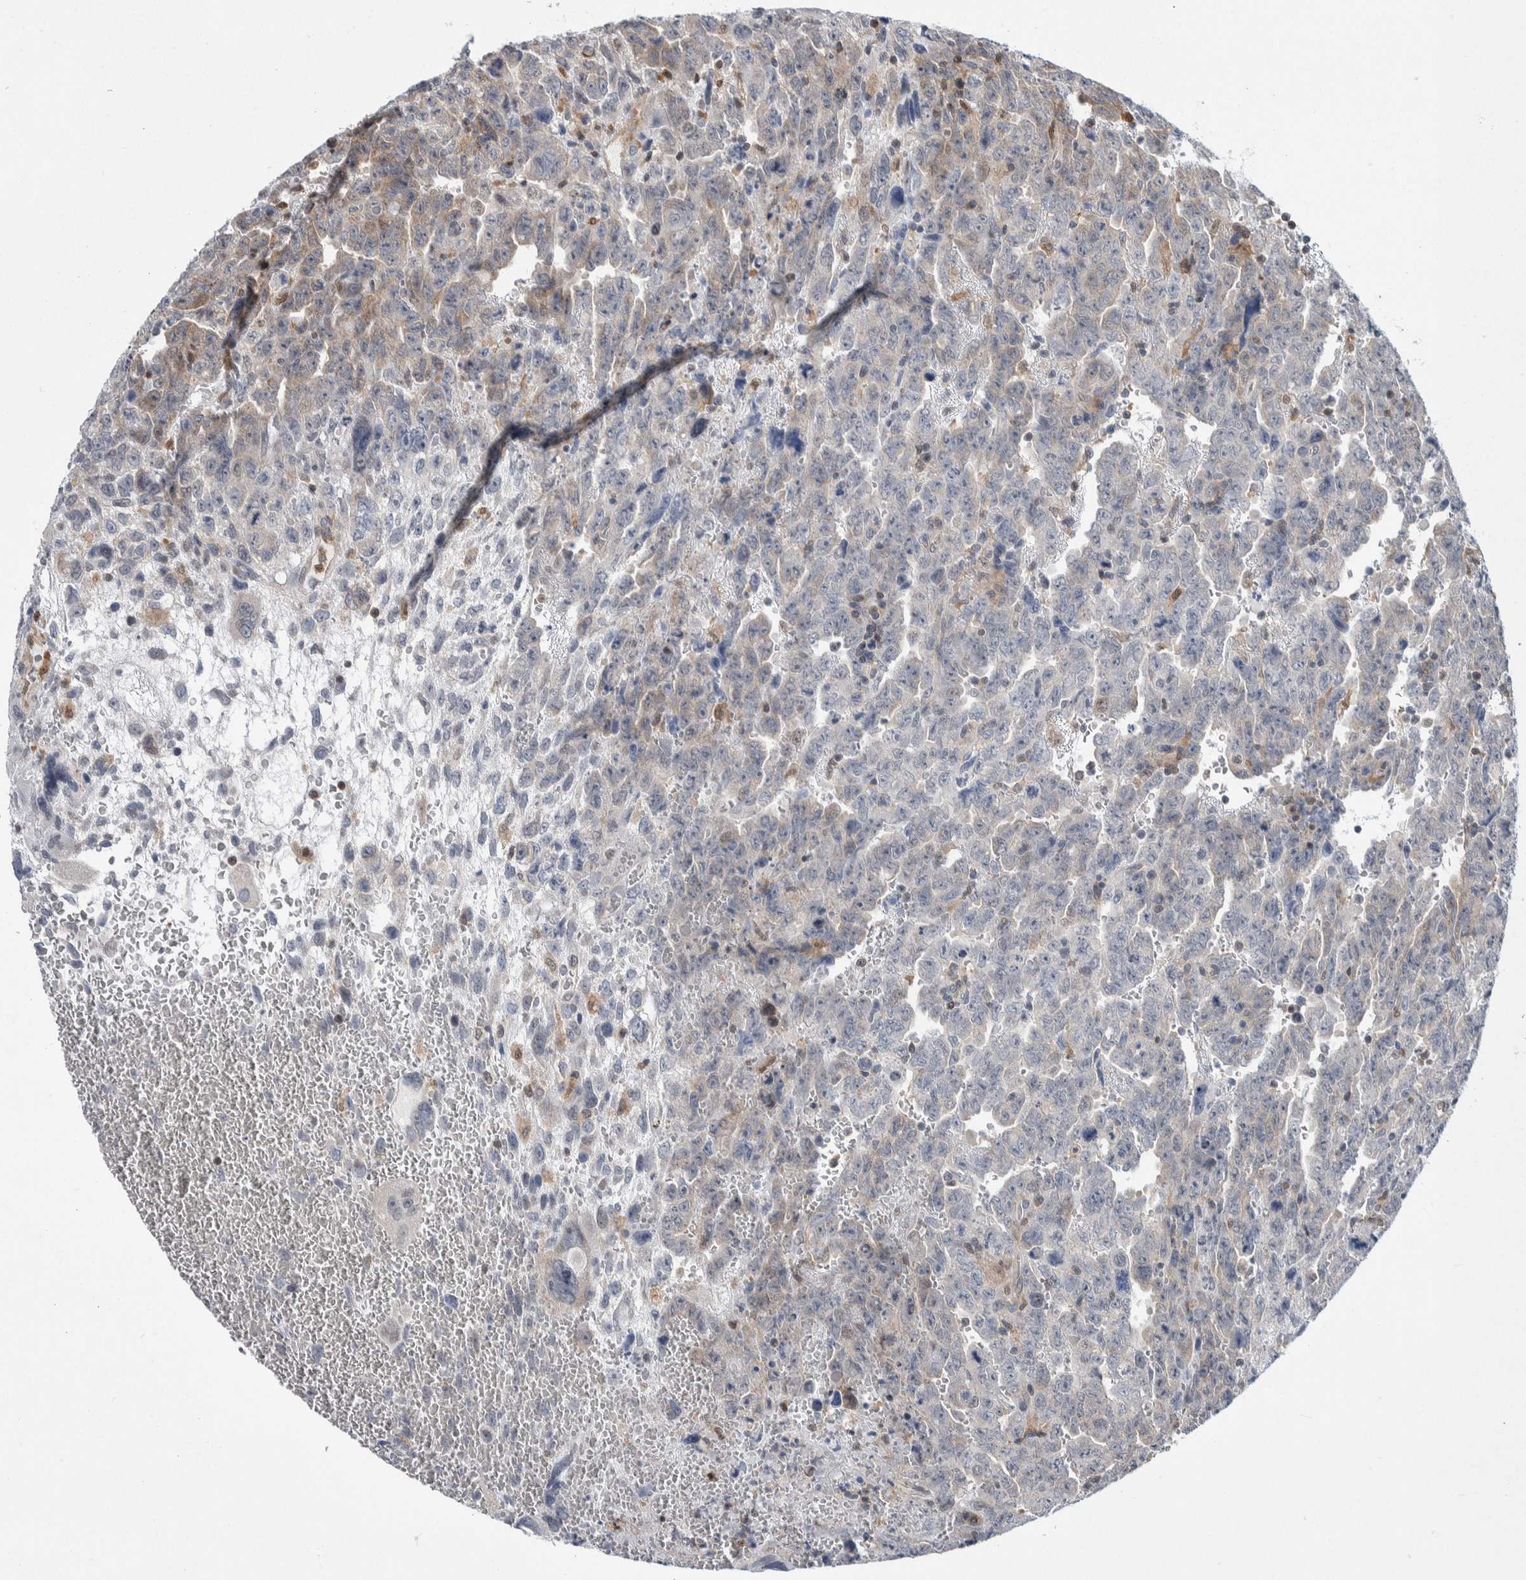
{"staining": {"intensity": "negative", "quantity": "none", "location": "none"}, "tissue": "testis cancer", "cell_type": "Tumor cells", "image_type": "cancer", "snomed": [{"axis": "morphology", "description": "Carcinoma, Embryonal, NOS"}, {"axis": "topography", "description": "Testis"}], "caption": "The image displays no staining of tumor cells in testis embryonal carcinoma.", "gene": "PTPA", "patient": {"sex": "male", "age": 28}}